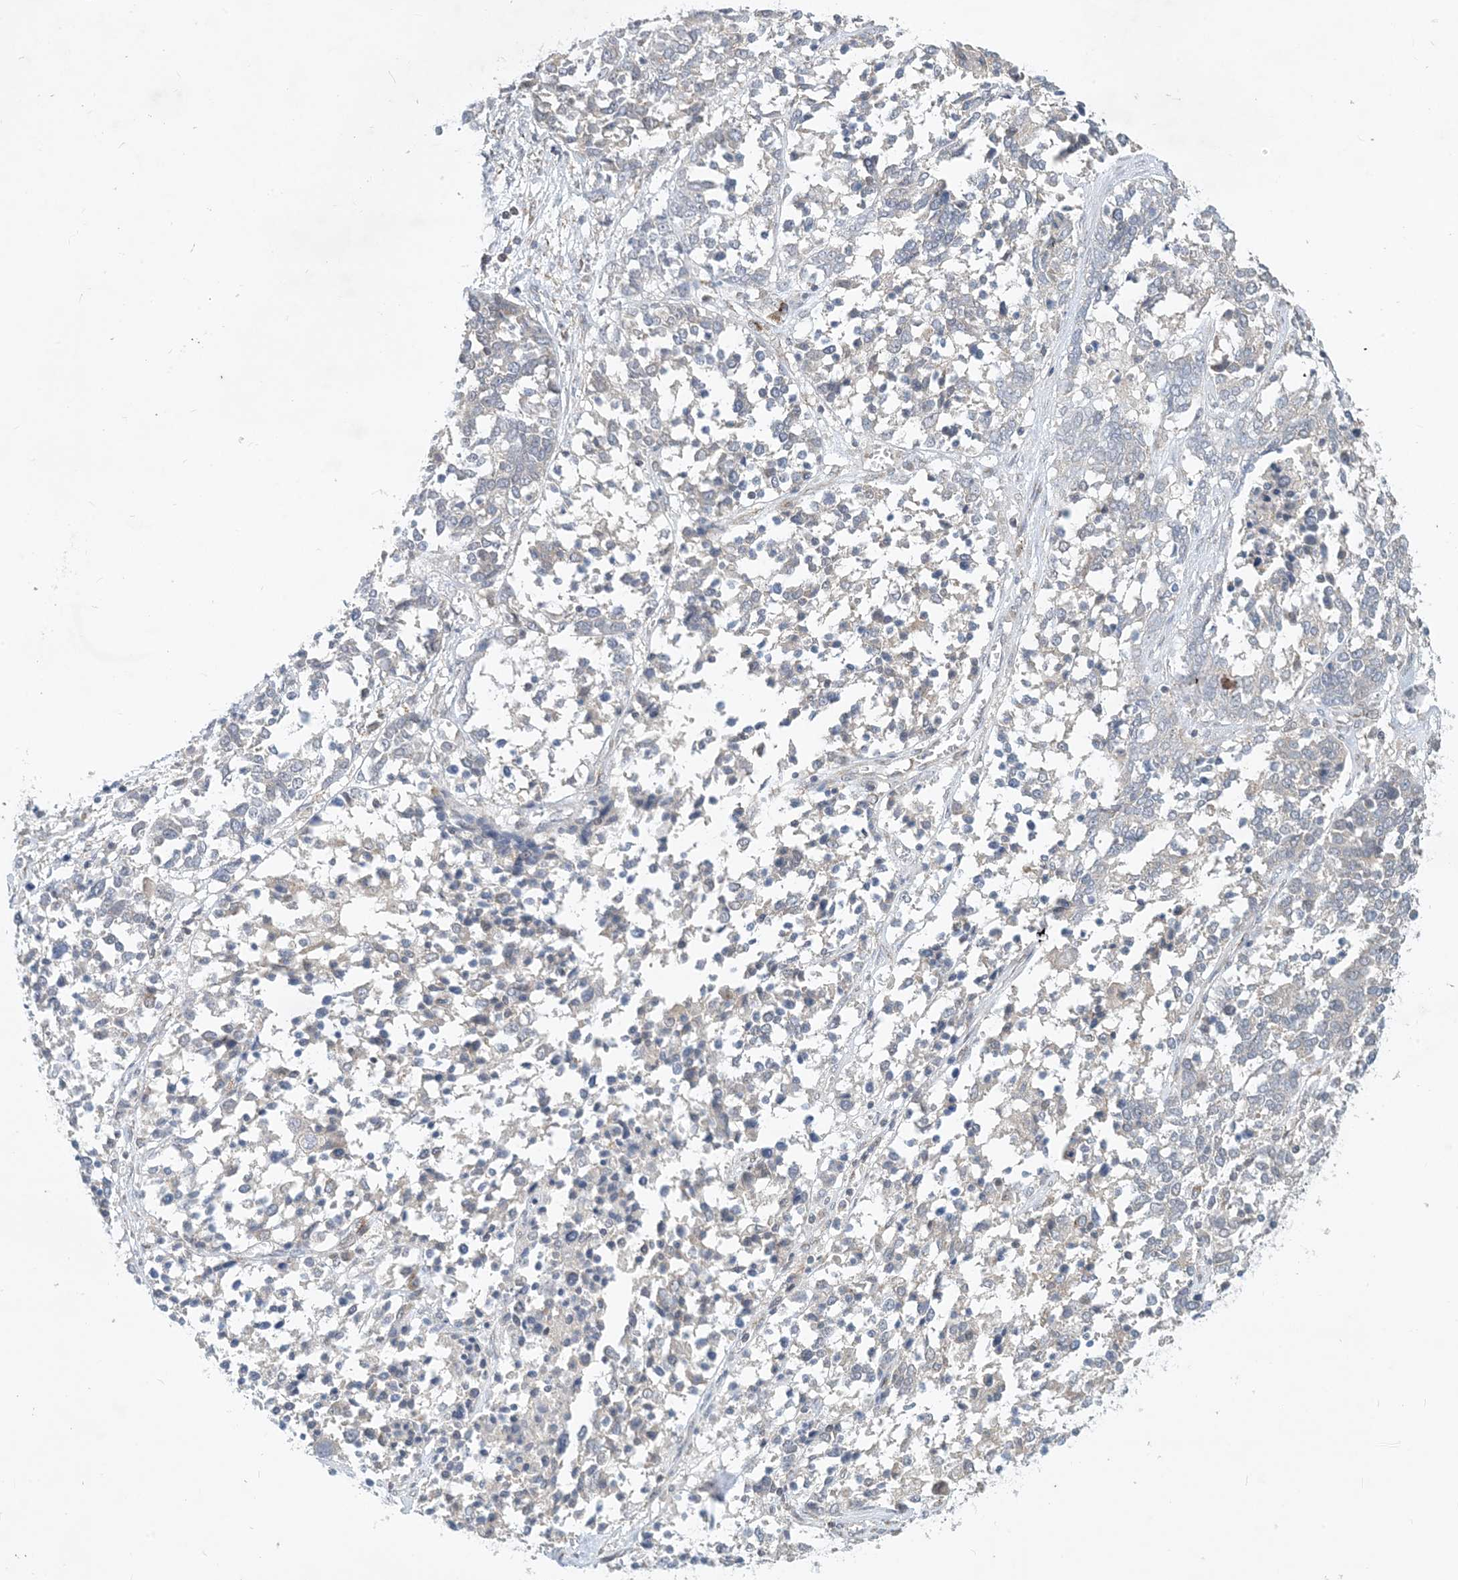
{"staining": {"intensity": "negative", "quantity": "none", "location": "none"}, "tissue": "ovarian cancer", "cell_type": "Tumor cells", "image_type": "cancer", "snomed": [{"axis": "morphology", "description": "Cystadenocarcinoma, serous, NOS"}, {"axis": "topography", "description": "Ovary"}], "caption": "There is no significant expression in tumor cells of ovarian serous cystadenocarcinoma.", "gene": "CCDC14", "patient": {"sex": "female", "age": 44}}